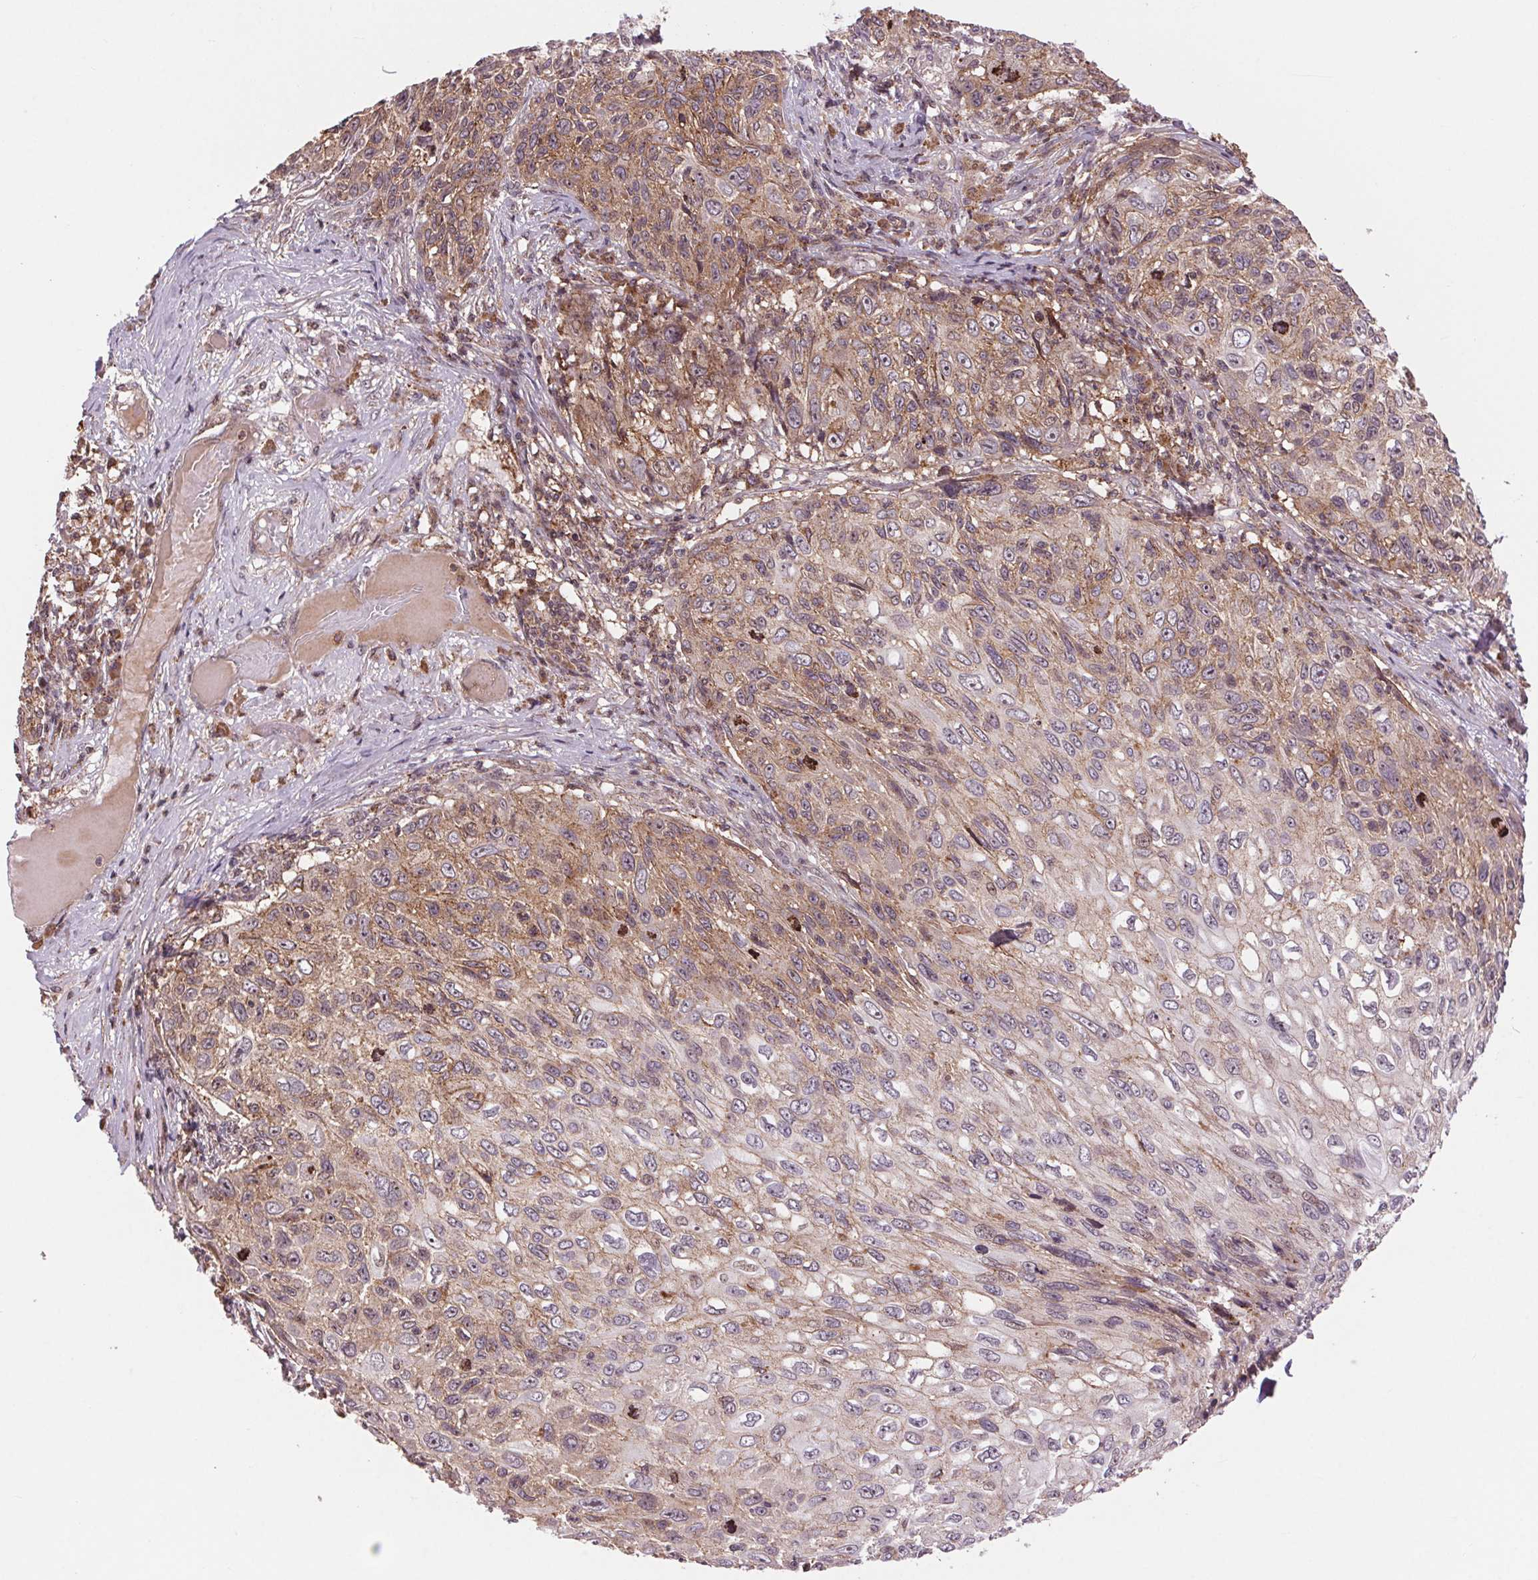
{"staining": {"intensity": "weak", "quantity": "25%-75%", "location": "cytoplasmic/membranous"}, "tissue": "skin cancer", "cell_type": "Tumor cells", "image_type": "cancer", "snomed": [{"axis": "morphology", "description": "Squamous cell carcinoma, NOS"}, {"axis": "topography", "description": "Skin"}], "caption": "This photomicrograph demonstrates IHC staining of skin cancer, with low weak cytoplasmic/membranous positivity in about 25%-75% of tumor cells.", "gene": "CHMP4B", "patient": {"sex": "male", "age": 92}}